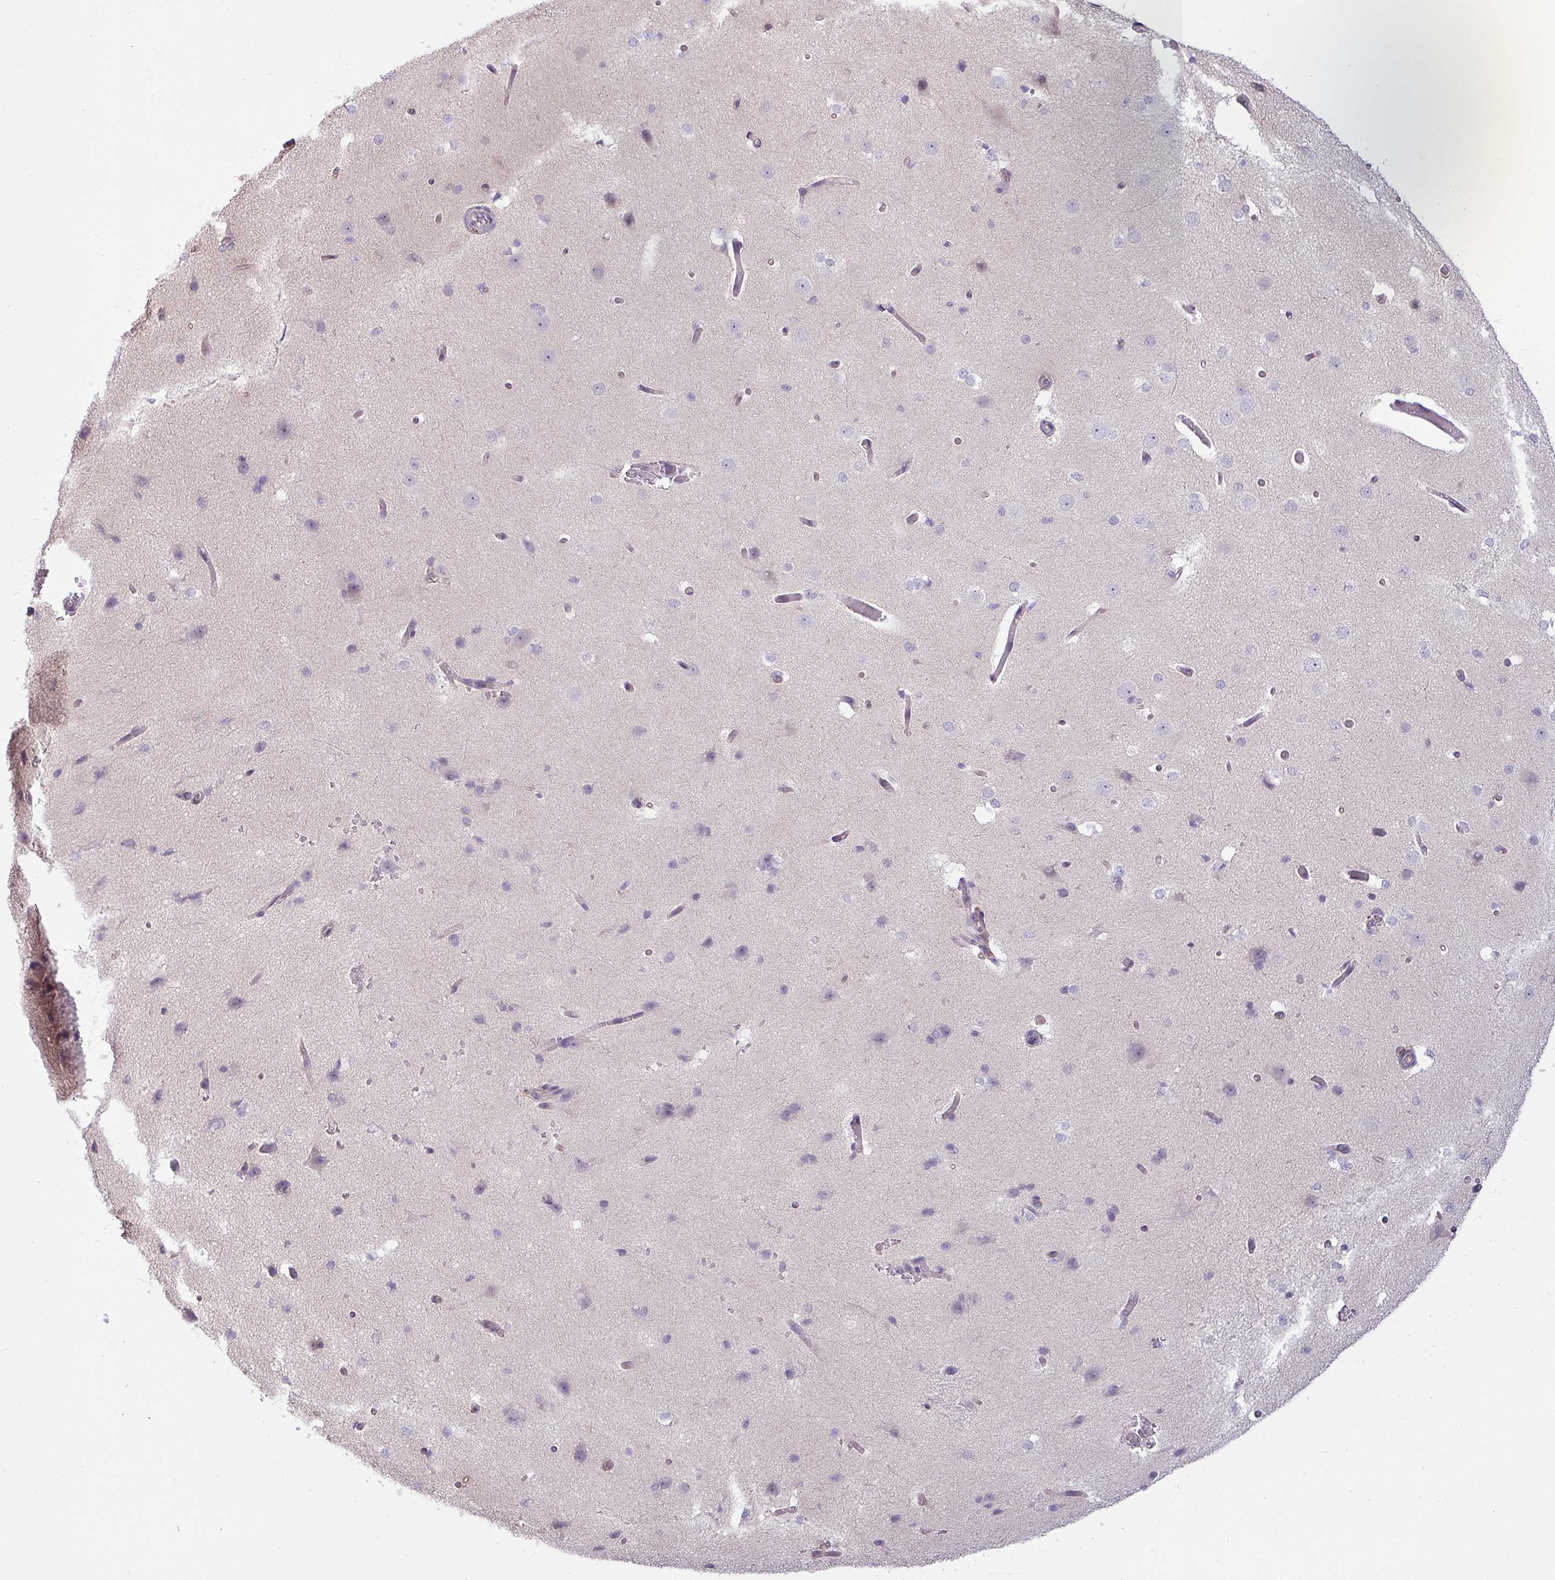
{"staining": {"intensity": "negative", "quantity": "none", "location": "none"}, "tissue": "cerebral cortex", "cell_type": "Endothelial cells", "image_type": "normal", "snomed": [{"axis": "morphology", "description": "Normal tissue, NOS"}, {"axis": "morphology", "description": "Inflammation, NOS"}, {"axis": "topography", "description": "Cerebral cortex"}], "caption": "Immunohistochemical staining of normal human cerebral cortex shows no significant expression in endothelial cells. Brightfield microscopy of IHC stained with DAB (3,3'-diaminobenzidine) (brown) and hematoxylin (blue), captured at high magnification.", "gene": "CCDC144A", "patient": {"sex": "male", "age": 6}}